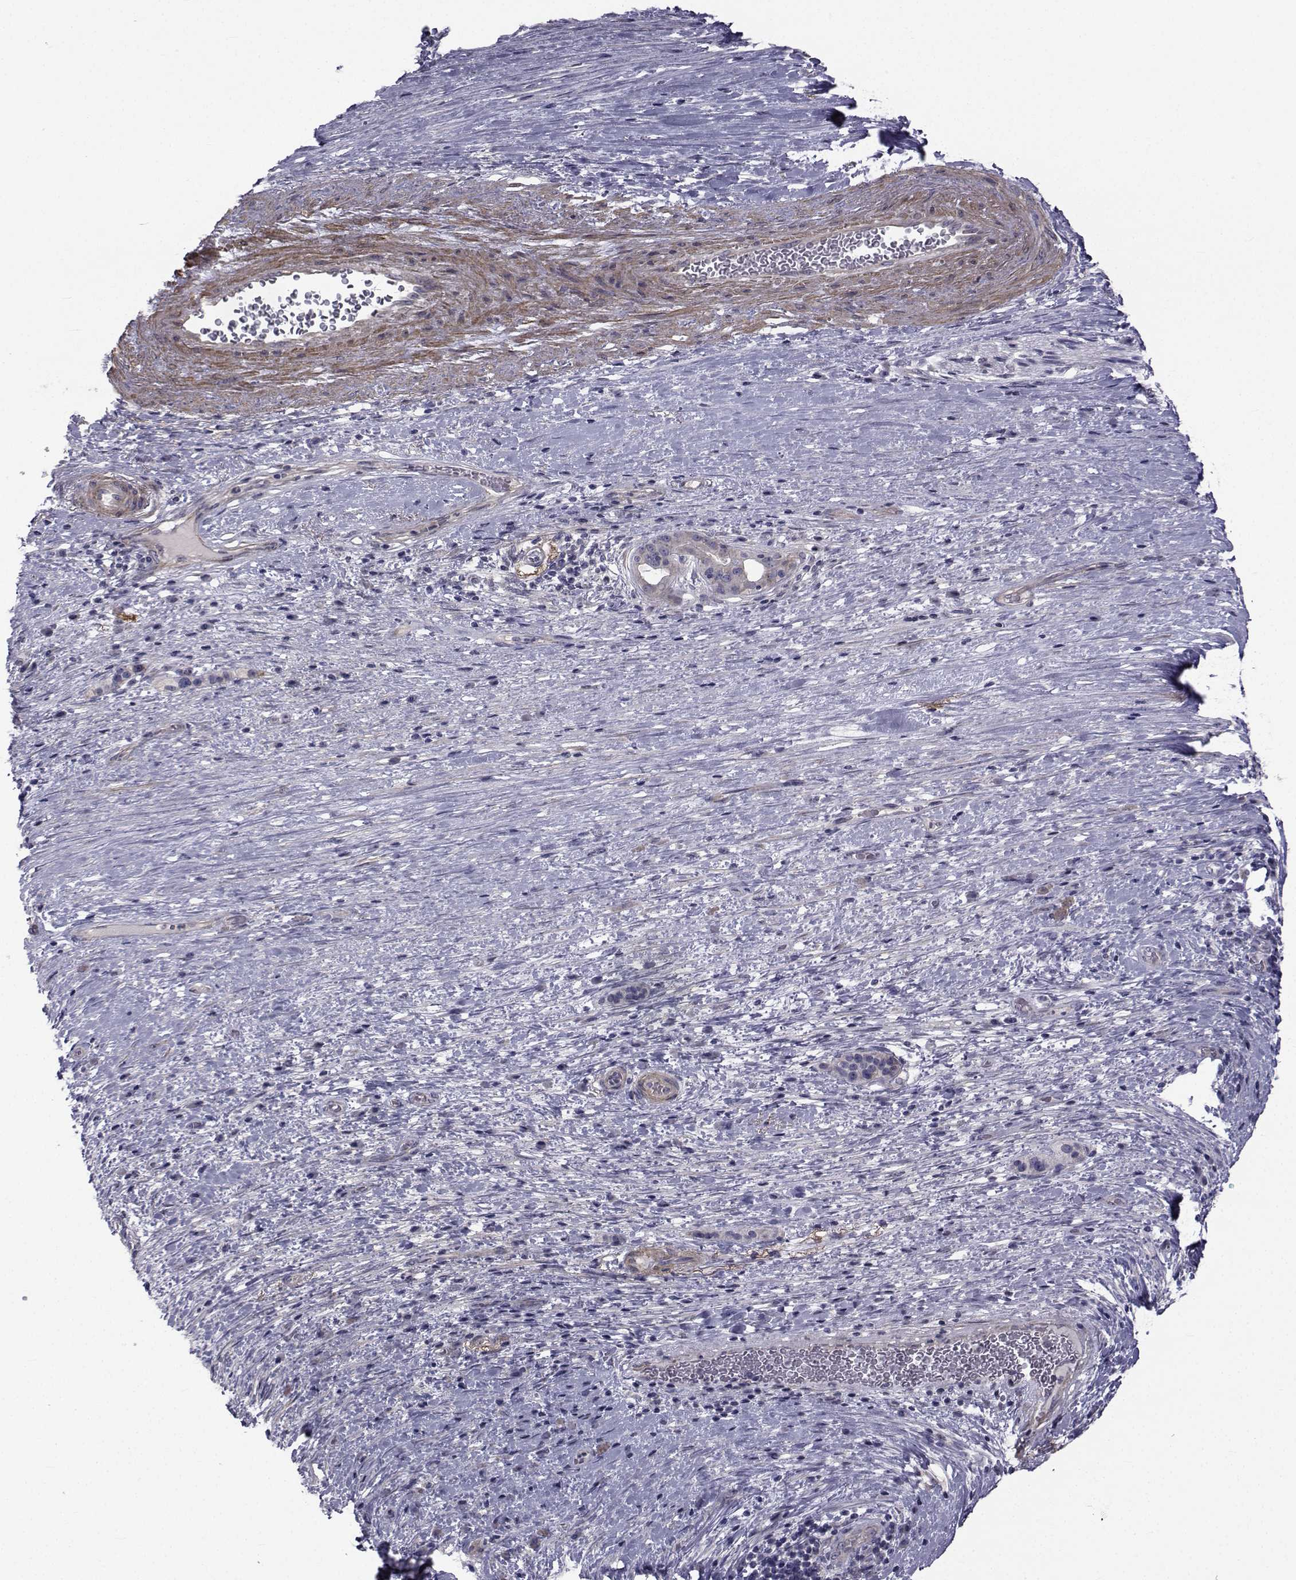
{"staining": {"intensity": "moderate", "quantity": "<25%", "location": "cytoplasmic/membranous"}, "tissue": "pancreatic cancer", "cell_type": "Tumor cells", "image_type": "cancer", "snomed": [{"axis": "morphology", "description": "Adenocarcinoma, NOS"}, {"axis": "topography", "description": "Pancreas"}], "caption": "Protein expression analysis of human adenocarcinoma (pancreatic) reveals moderate cytoplasmic/membranous positivity in approximately <25% of tumor cells. (IHC, brightfield microscopy, high magnification).", "gene": "CFAP74", "patient": {"sex": "male", "age": 63}}